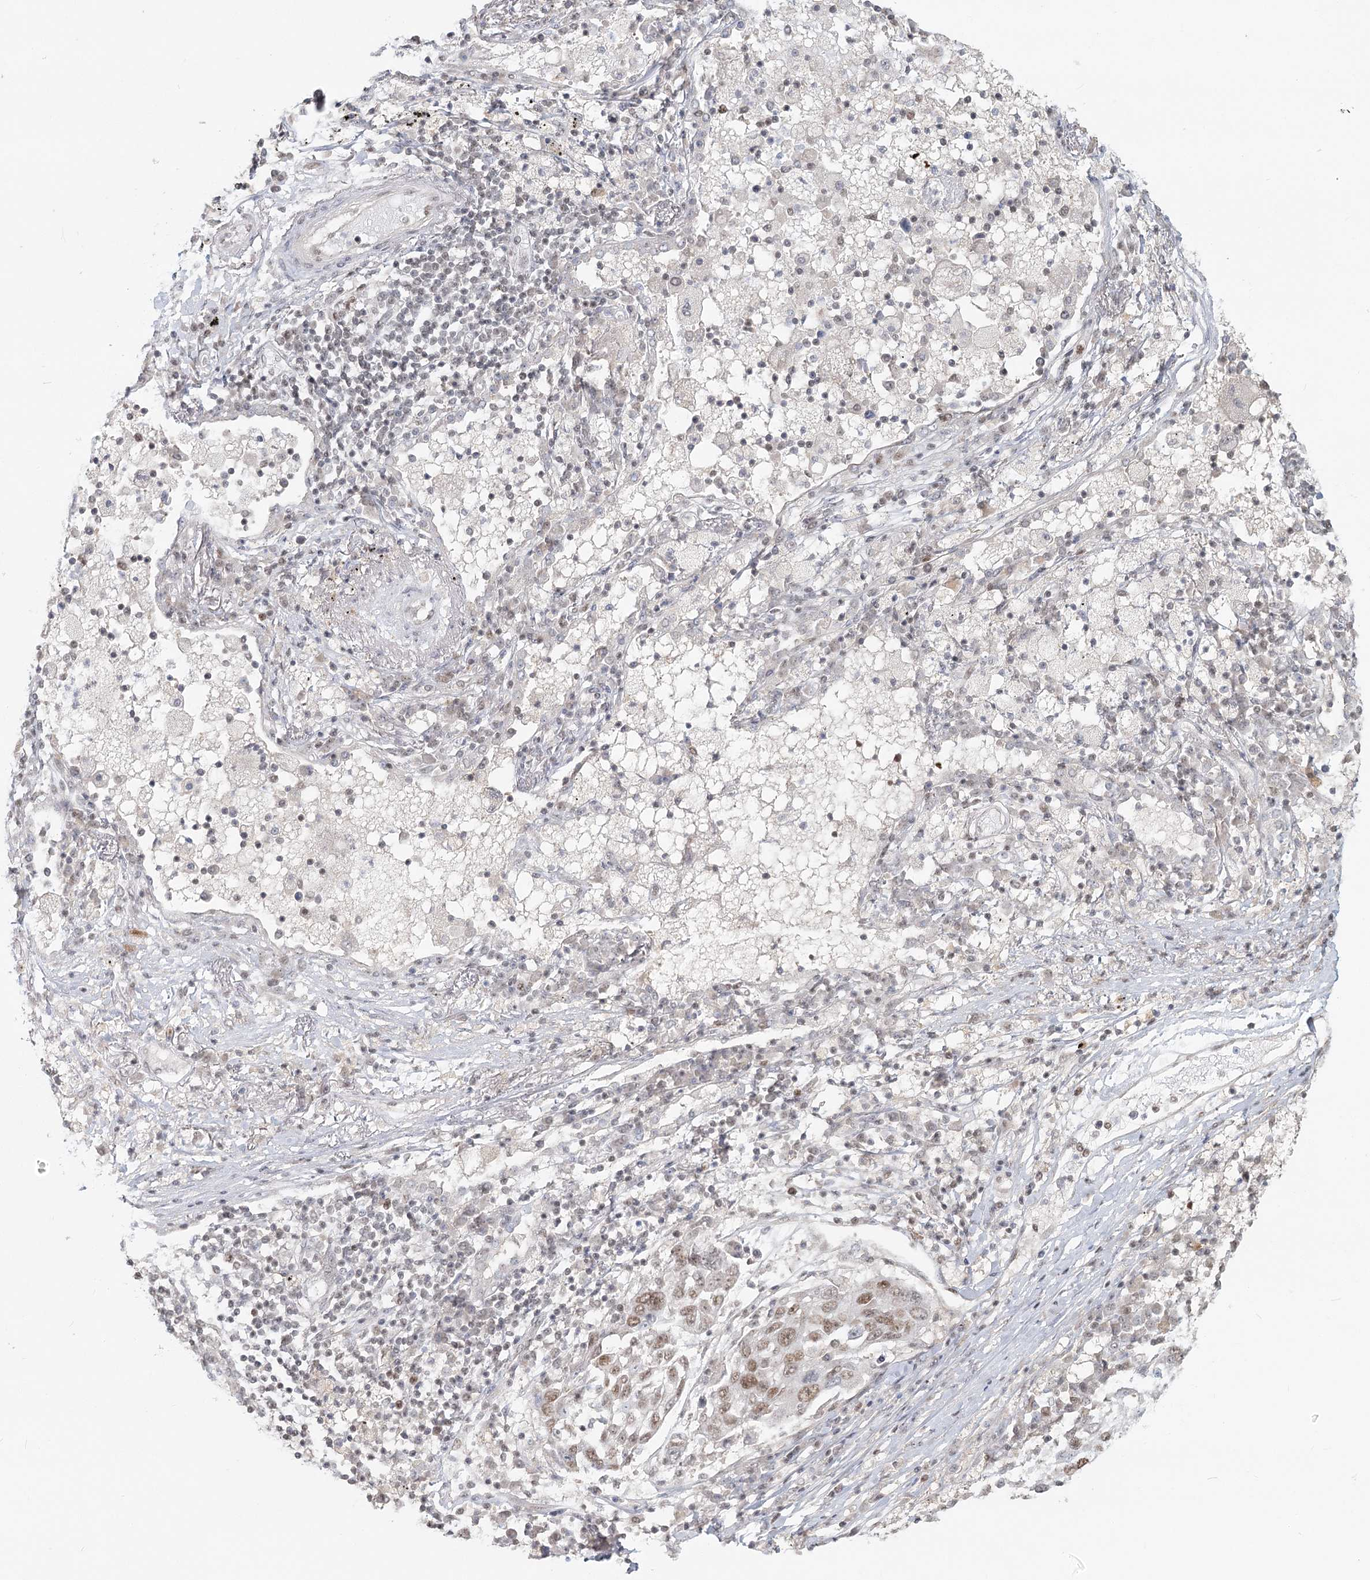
{"staining": {"intensity": "moderate", "quantity": "25%-75%", "location": "nuclear"}, "tissue": "lung cancer", "cell_type": "Tumor cells", "image_type": "cancer", "snomed": [{"axis": "morphology", "description": "Squamous cell carcinoma, NOS"}, {"axis": "topography", "description": "Lung"}], "caption": "This histopathology image displays immunohistochemistry (IHC) staining of human squamous cell carcinoma (lung), with medium moderate nuclear staining in approximately 25%-75% of tumor cells.", "gene": "R3HCC1L", "patient": {"sex": "male", "age": 65}}